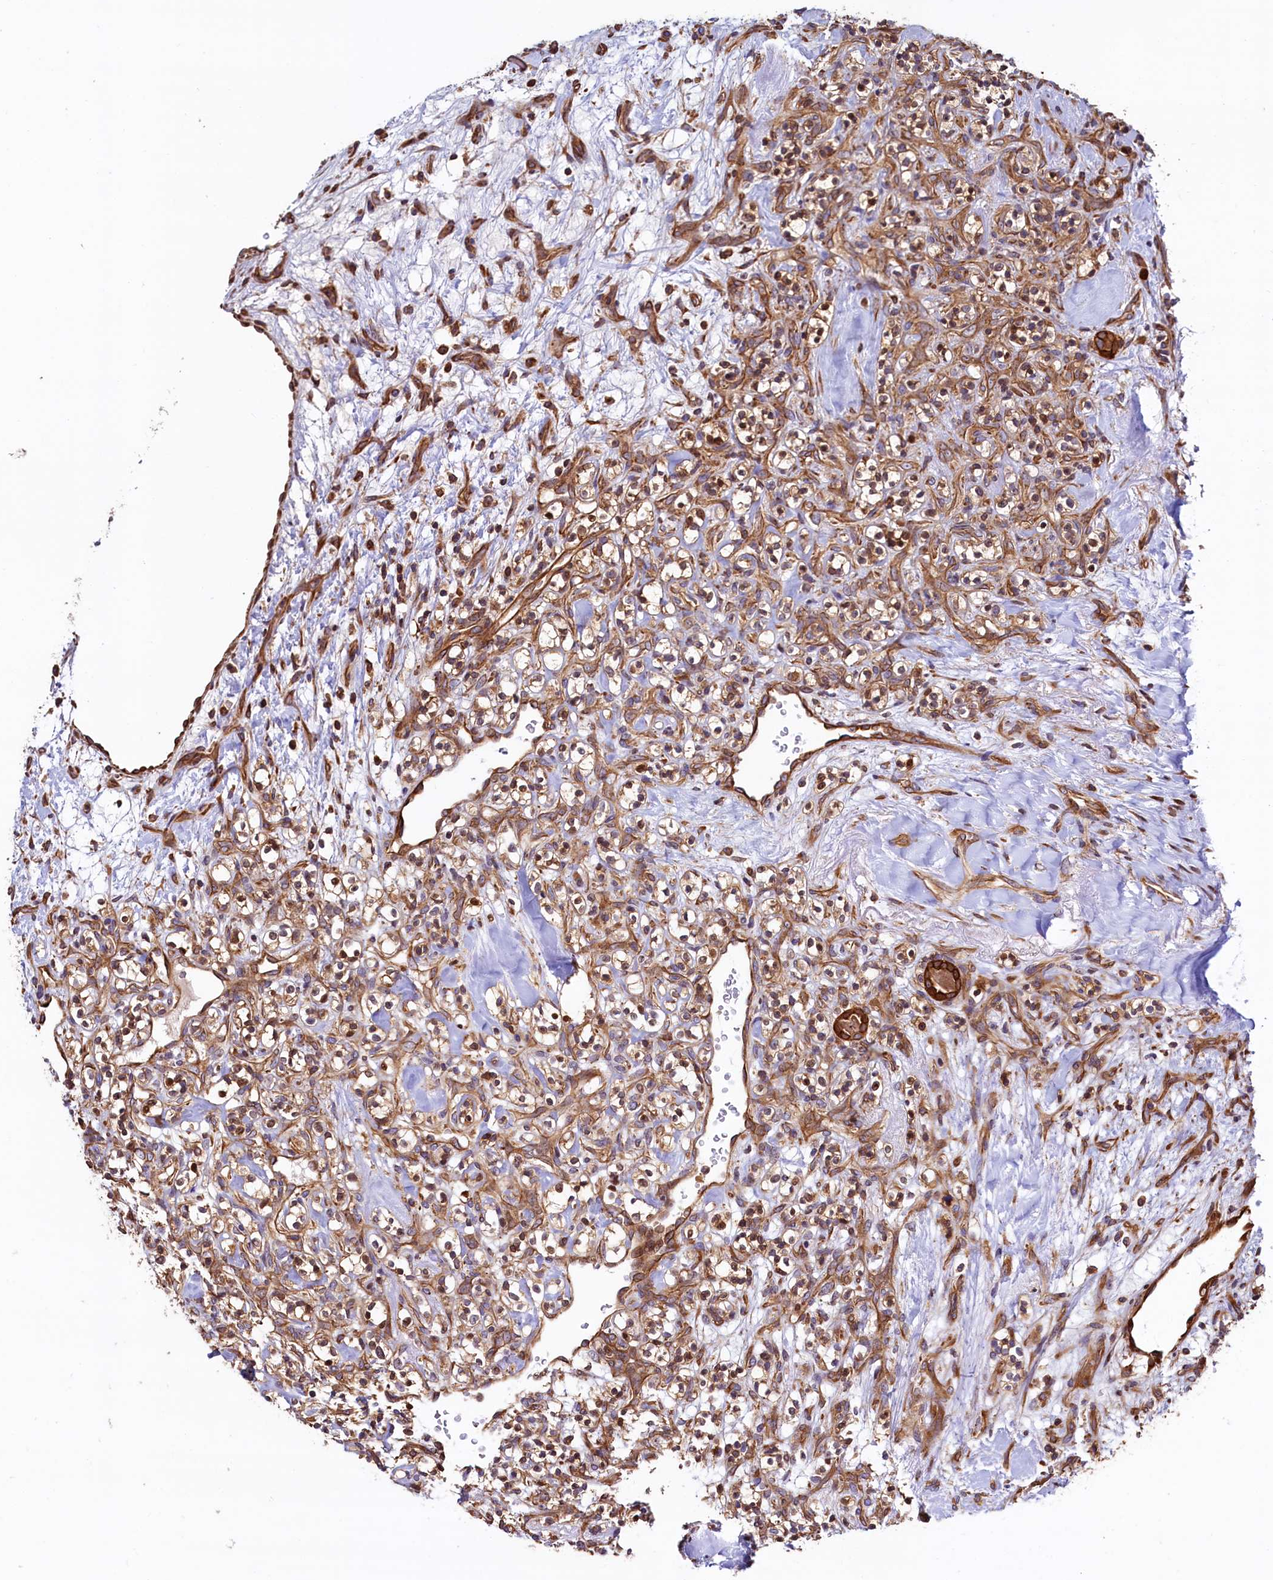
{"staining": {"intensity": "moderate", "quantity": ">75%", "location": "cytoplasmic/membranous,nuclear"}, "tissue": "renal cancer", "cell_type": "Tumor cells", "image_type": "cancer", "snomed": [{"axis": "morphology", "description": "Adenocarcinoma, NOS"}, {"axis": "topography", "description": "Kidney"}], "caption": "Adenocarcinoma (renal) stained with DAB IHC exhibits medium levels of moderate cytoplasmic/membranous and nuclear positivity in about >75% of tumor cells.", "gene": "ATXN2L", "patient": {"sex": "male", "age": 77}}